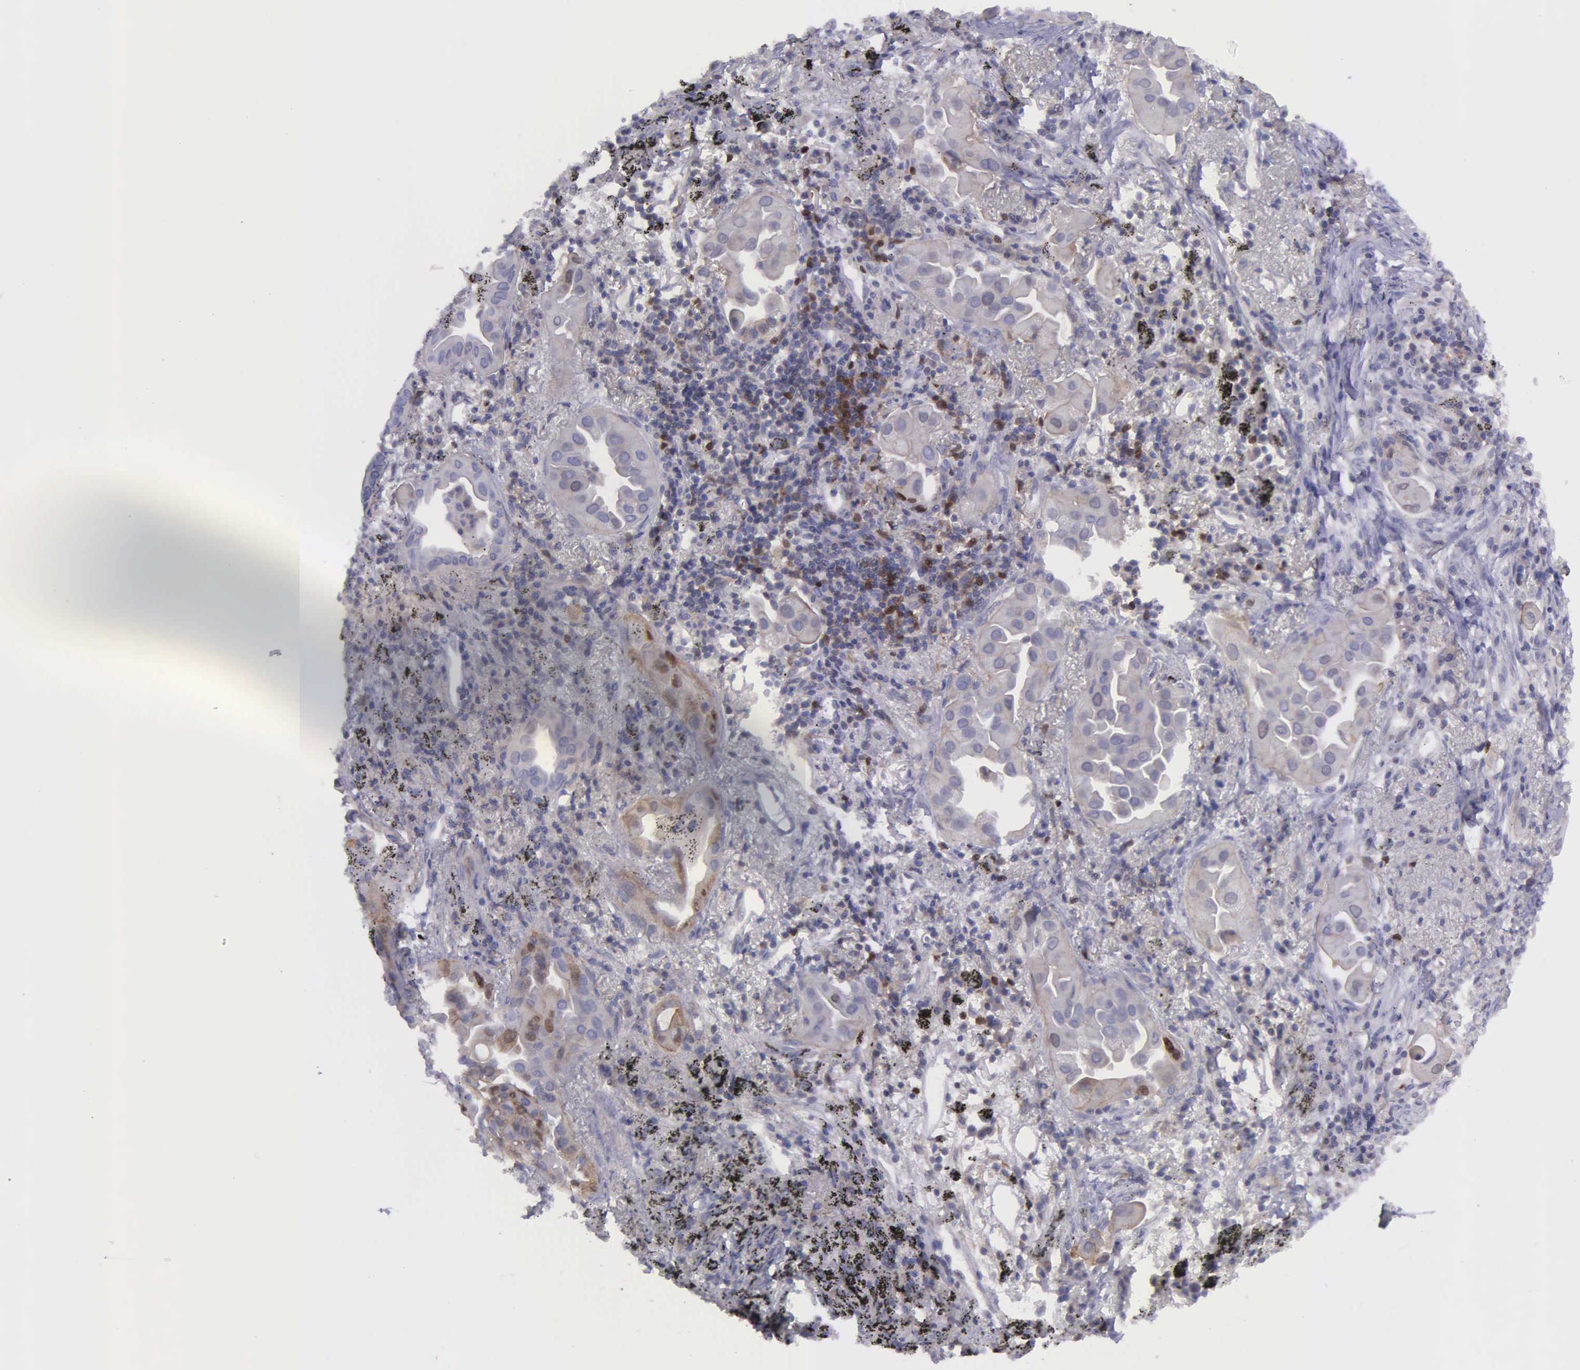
{"staining": {"intensity": "negative", "quantity": "none", "location": "none"}, "tissue": "lung cancer", "cell_type": "Tumor cells", "image_type": "cancer", "snomed": [{"axis": "morphology", "description": "Adenocarcinoma, NOS"}, {"axis": "topography", "description": "Lung"}], "caption": "Protein analysis of lung cancer exhibits no significant staining in tumor cells.", "gene": "MICAL3", "patient": {"sex": "male", "age": 68}}